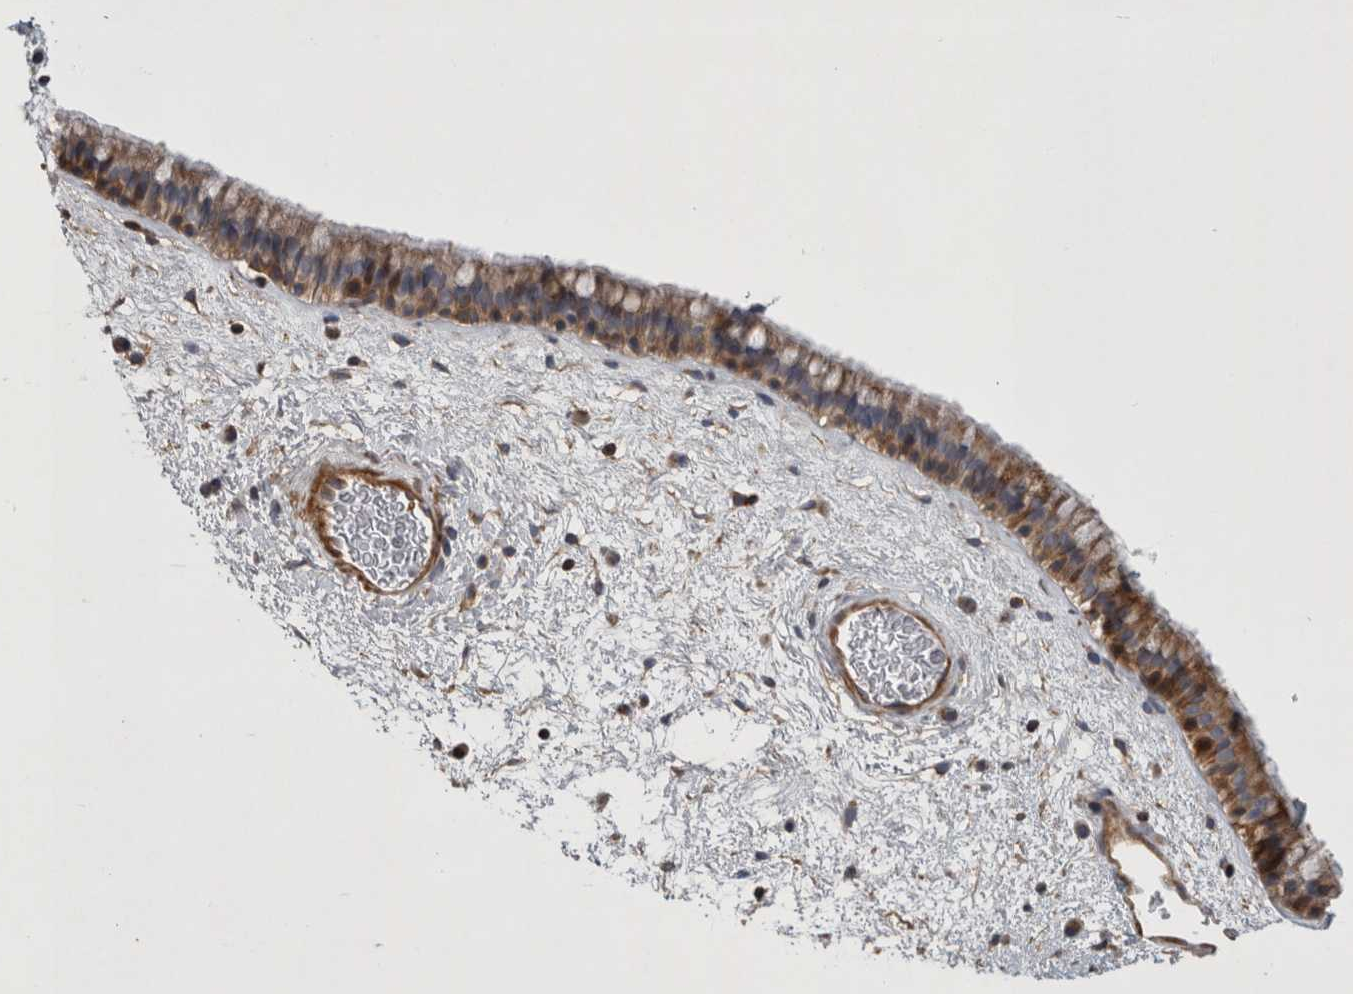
{"staining": {"intensity": "moderate", "quantity": ">75%", "location": "cytoplasmic/membranous"}, "tissue": "nasopharynx", "cell_type": "Respiratory epithelial cells", "image_type": "normal", "snomed": [{"axis": "morphology", "description": "Normal tissue, NOS"}, {"axis": "morphology", "description": "Inflammation, NOS"}, {"axis": "topography", "description": "Nasopharynx"}], "caption": "Immunohistochemistry (DAB (3,3'-diaminobenzidine)) staining of unremarkable nasopharynx exhibits moderate cytoplasmic/membranous protein positivity in about >75% of respiratory epithelial cells.", "gene": "SFXN2", "patient": {"sex": "male", "age": 48}}